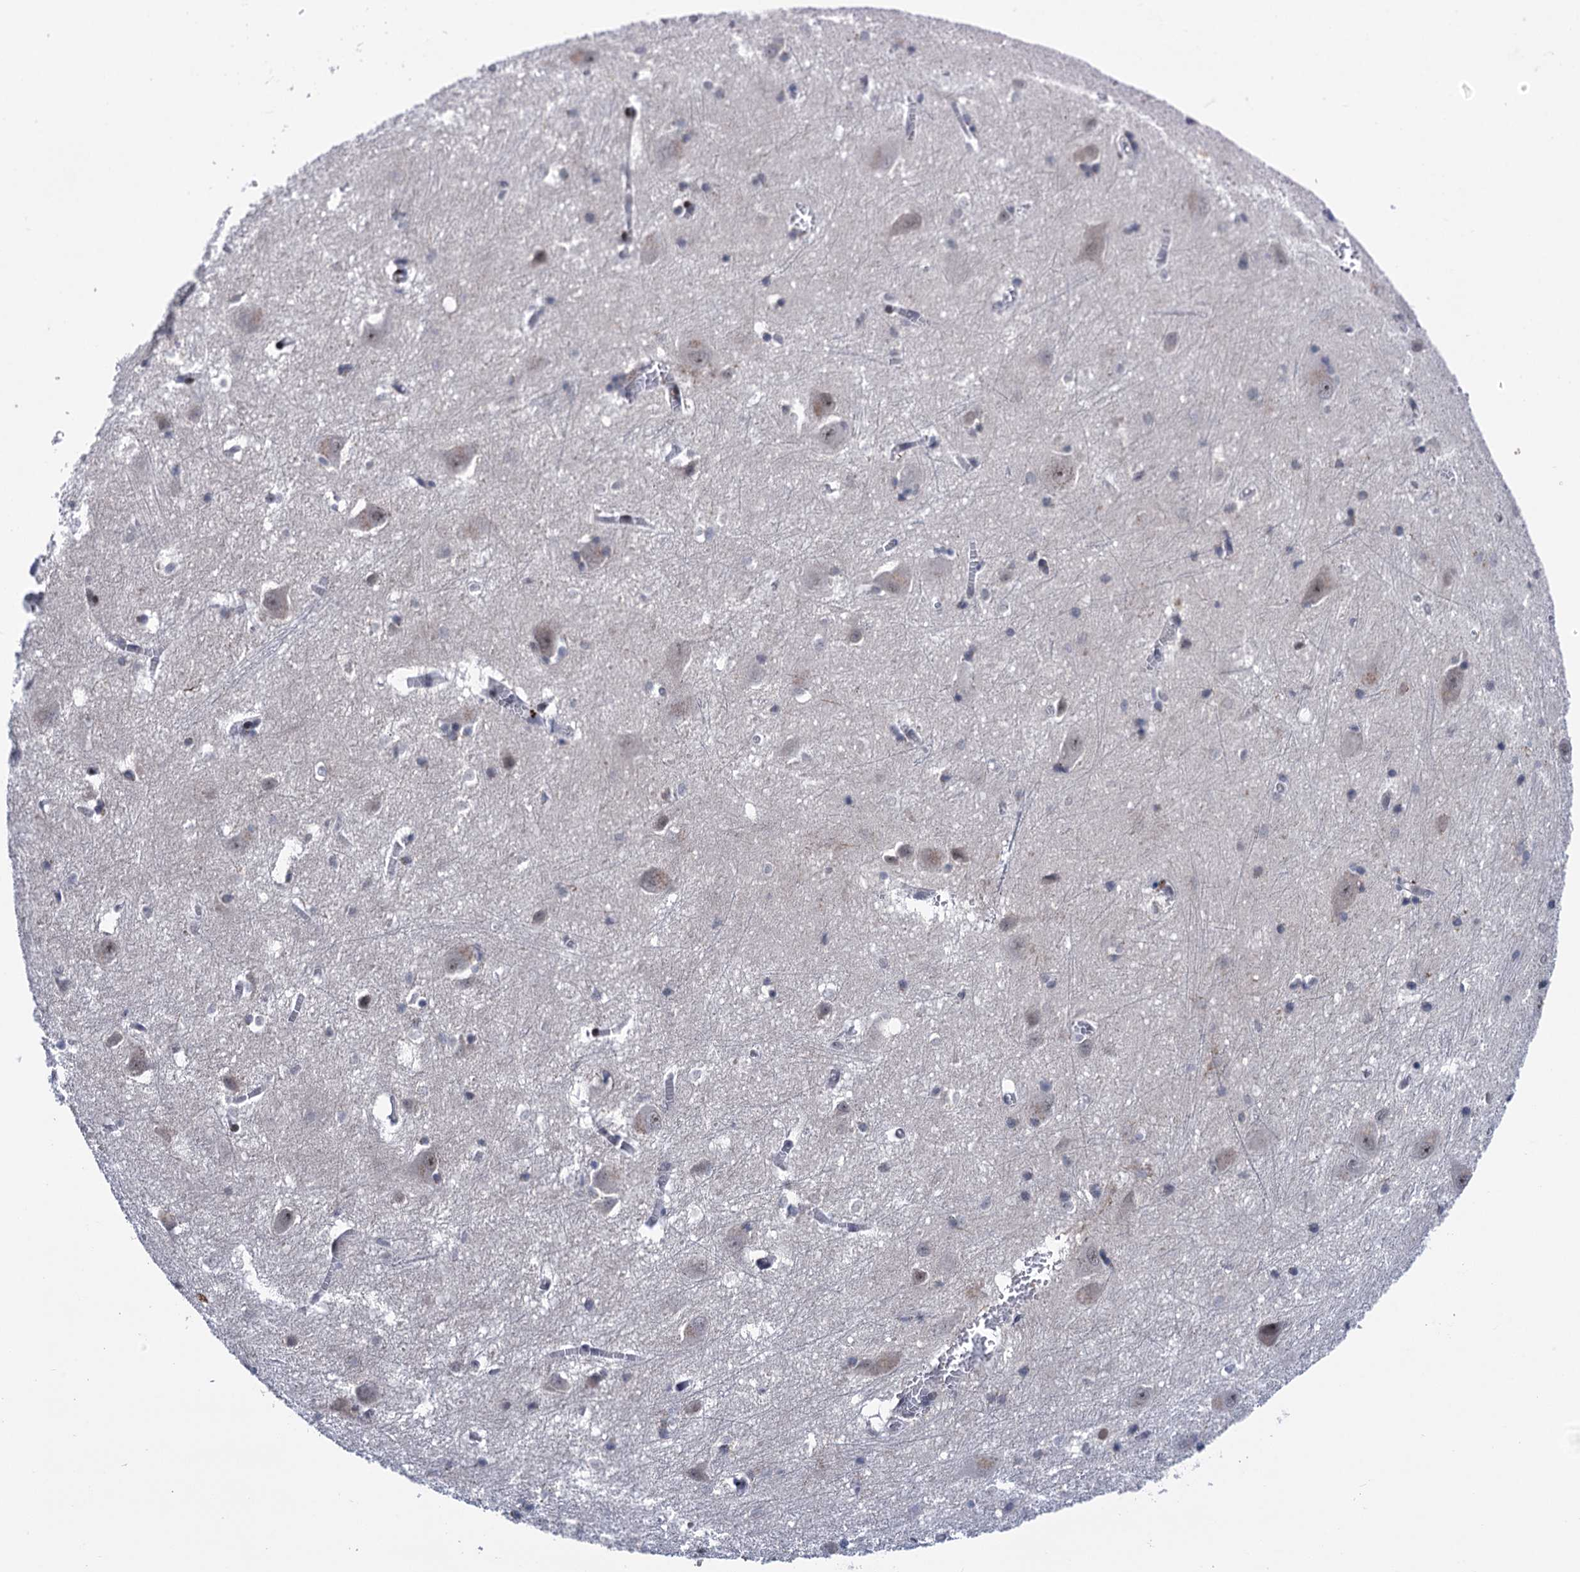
{"staining": {"intensity": "weak", "quantity": "<25%", "location": "nuclear"}, "tissue": "caudate", "cell_type": "Glial cells", "image_type": "normal", "snomed": [{"axis": "morphology", "description": "Normal tissue, NOS"}, {"axis": "topography", "description": "Lateral ventricle wall"}], "caption": "Glial cells are negative for protein expression in unremarkable human caudate. (DAB (3,3'-diaminobenzidine) immunohistochemistry, high magnification).", "gene": "ZCCHC10", "patient": {"sex": "male", "age": 37}}